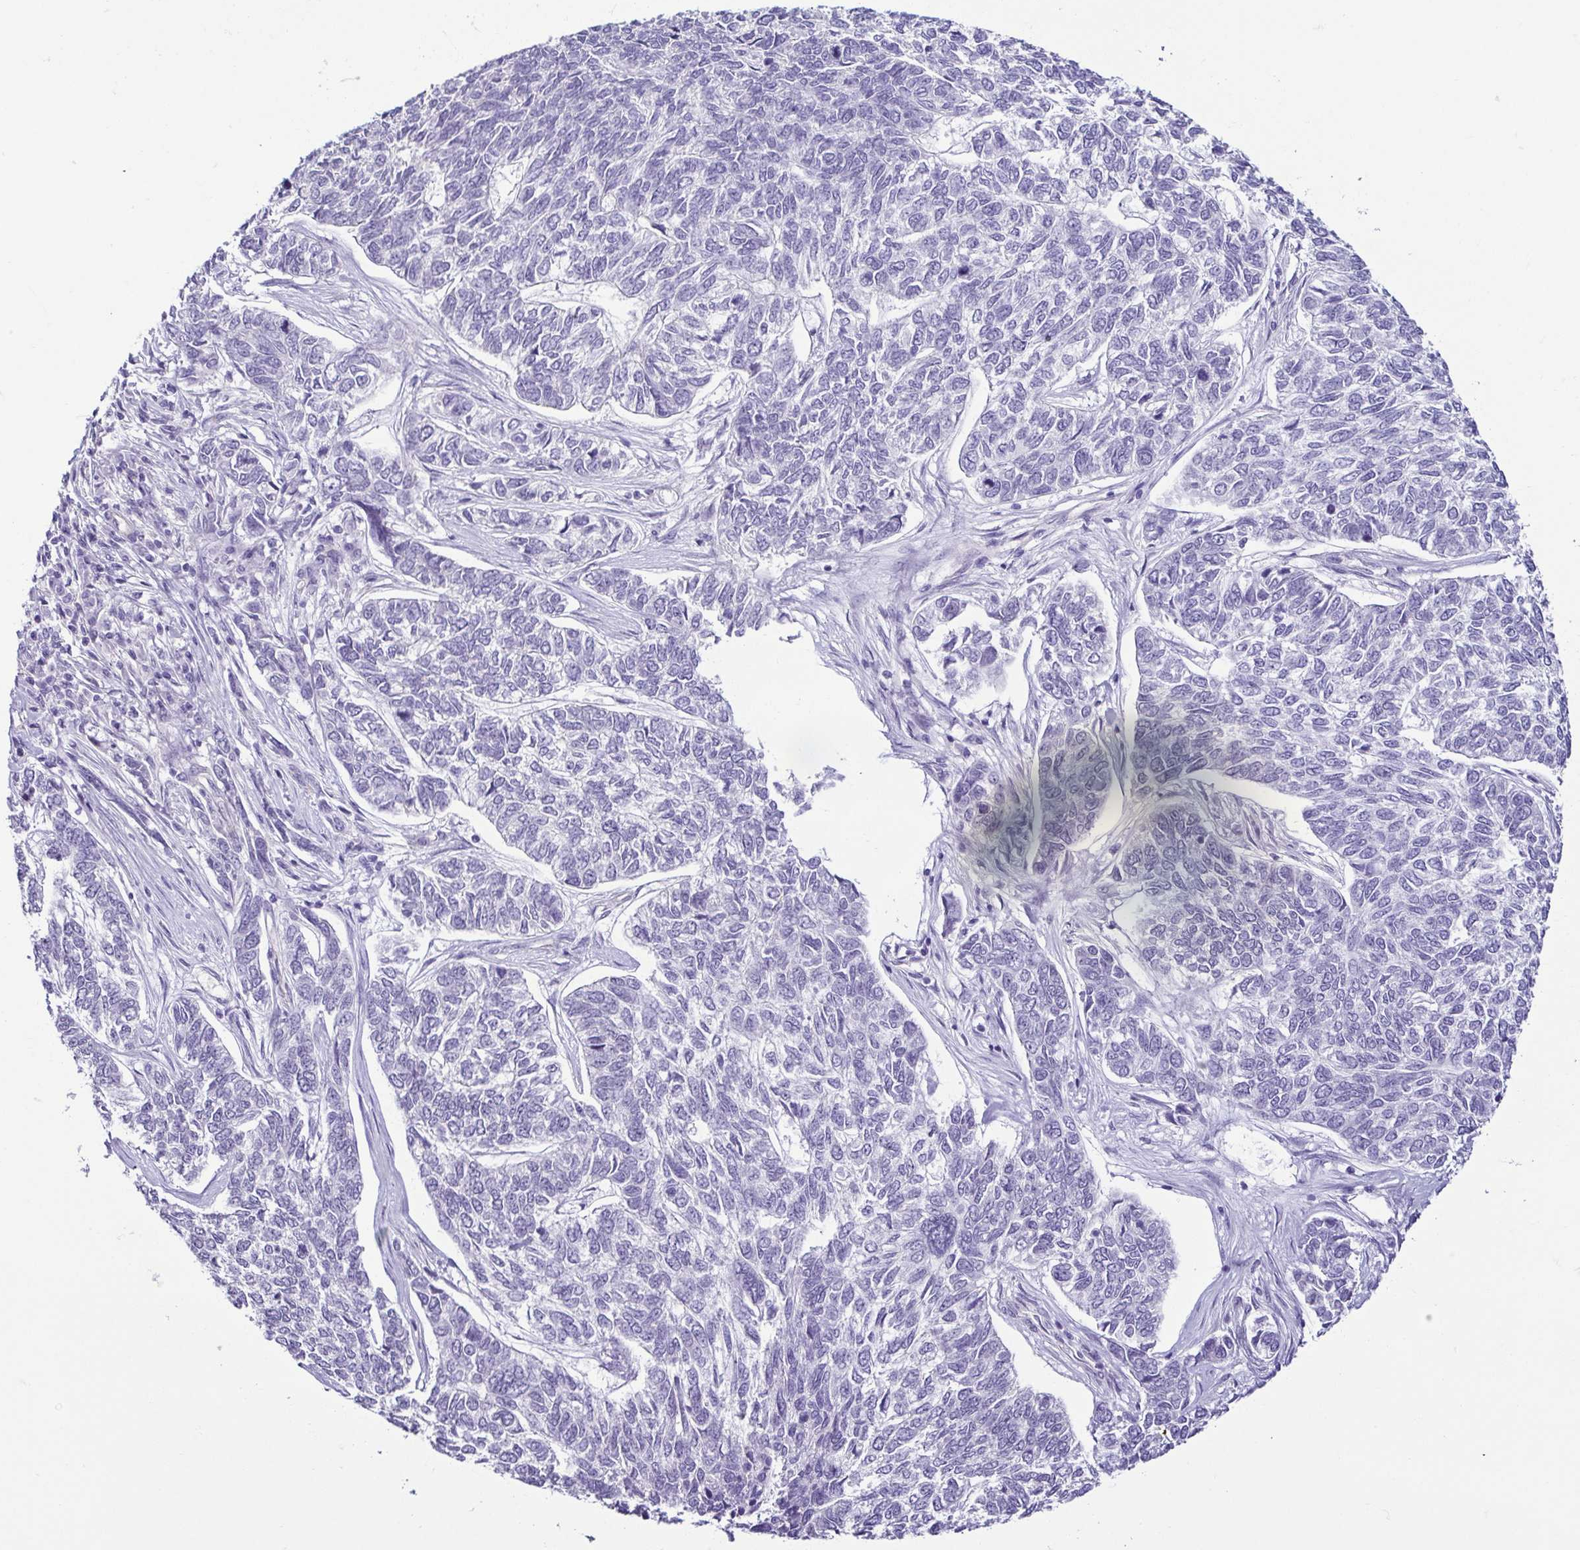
{"staining": {"intensity": "negative", "quantity": "none", "location": "none"}, "tissue": "skin cancer", "cell_type": "Tumor cells", "image_type": "cancer", "snomed": [{"axis": "morphology", "description": "Basal cell carcinoma"}, {"axis": "topography", "description": "Skin"}], "caption": "Basal cell carcinoma (skin) stained for a protein using IHC demonstrates no expression tumor cells.", "gene": "CASP14", "patient": {"sex": "female", "age": 65}}